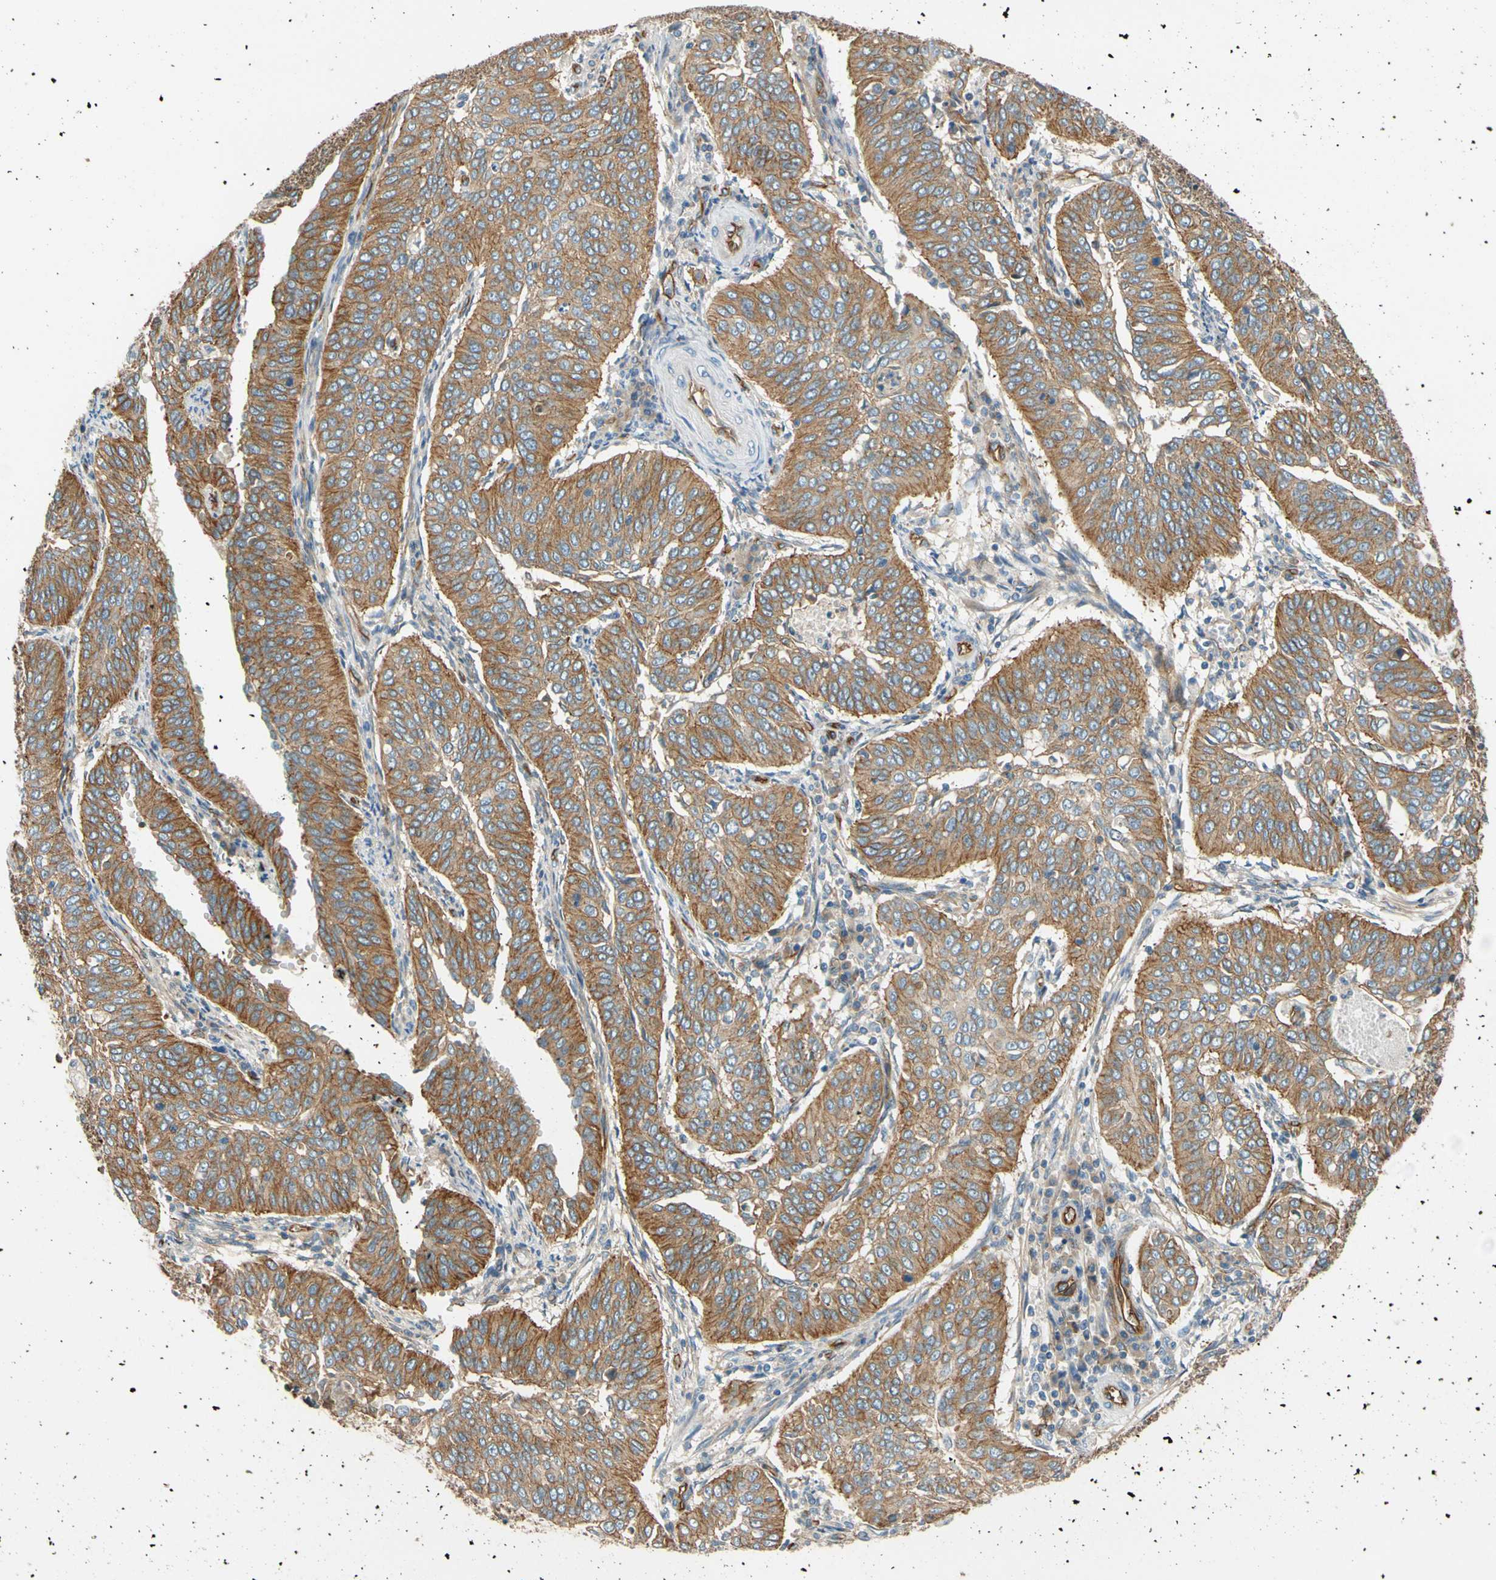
{"staining": {"intensity": "moderate", "quantity": ">75%", "location": "cytoplasmic/membranous"}, "tissue": "cervical cancer", "cell_type": "Tumor cells", "image_type": "cancer", "snomed": [{"axis": "morphology", "description": "Normal tissue, NOS"}, {"axis": "morphology", "description": "Squamous cell carcinoma, NOS"}, {"axis": "topography", "description": "Cervix"}], "caption": "Cervical cancer (squamous cell carcinoma) stained with immunohistochemistry (IHC) exhibits moderate cytoplasmic/membranous staining in approximately >75% of tumor cells.", "gene": "SPTAN1", "patient": {"sex": "female", "age": 39}}